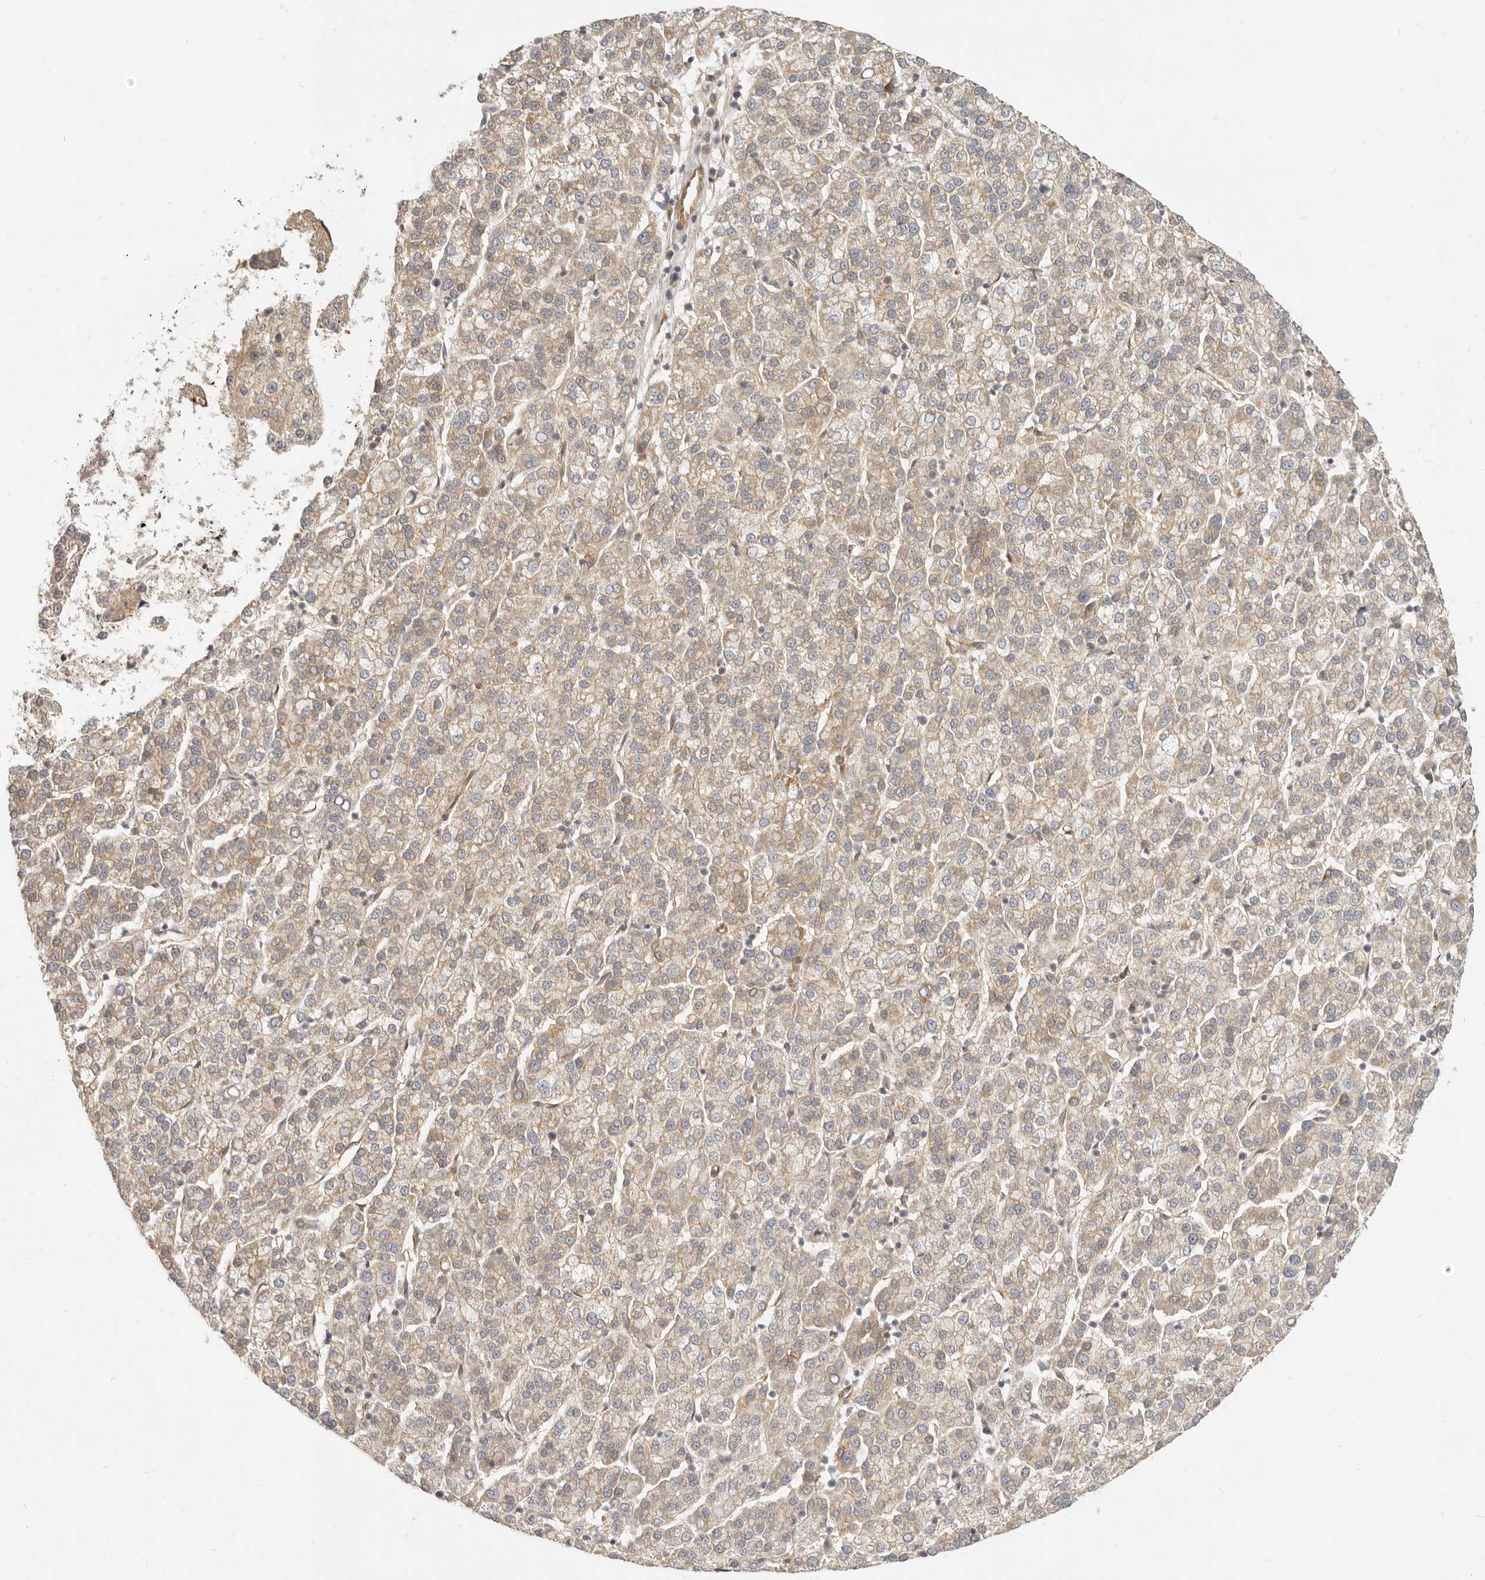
{"staining": {"intensity": "weak", "quantity": "<25%", "location": "cytoplasmic/membranous"}, "tissue": "liver cancer", "cell_type": "Tumor cells", "image_type": "cancer", "snomed": [{"axis": "morphology", "description": "Carcinoma, Hepatocellular, NOS"}, {"axis": "topography", "description": "Liver"}], "caption": "Hepatocellular carcinoma (liver) stained for a protein using immunohistochemistry (IHC) shows no positivity tumor cells.", "gene": "UFSP1", "patient": {"sex": "female", "age": 58}}